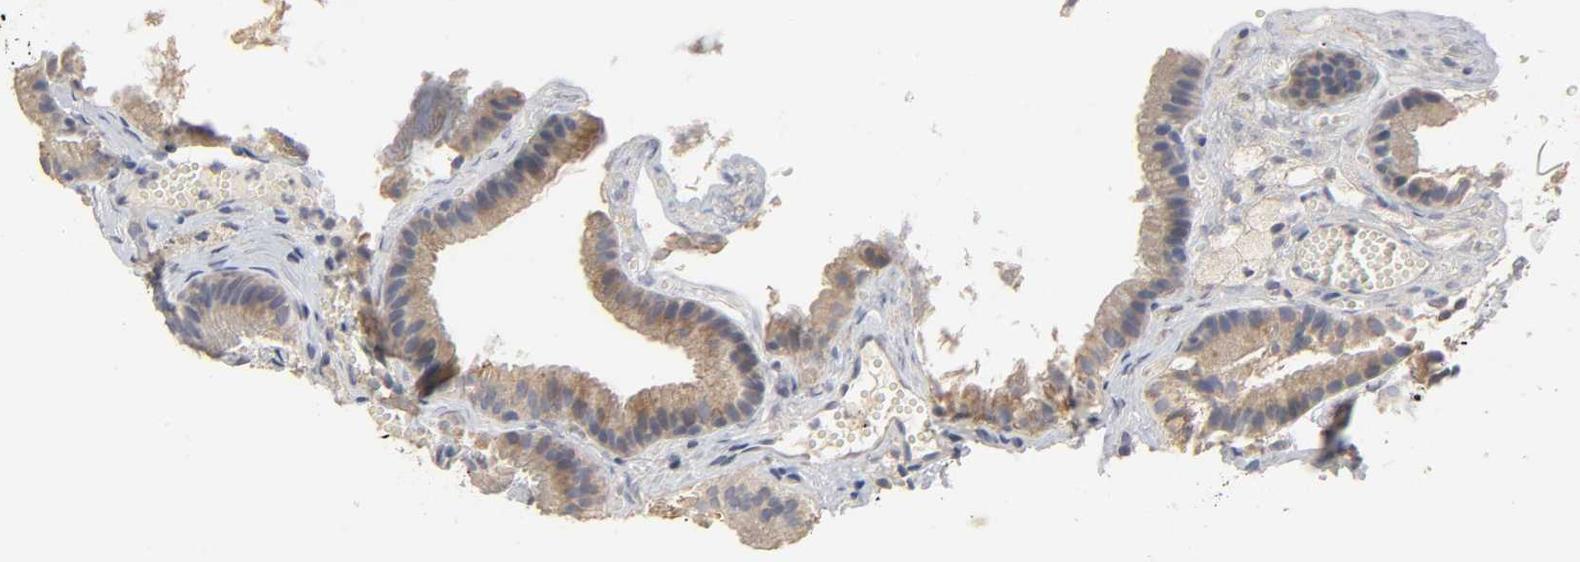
{"staining": {"intensity": "weak", "quantity": ">75%", "location": "cytoplasmic/membranous"}, "tissue": "gallbladder", "cell_type": "Glandular cells", "image_type": "normal", "snomed": [{"axis": "morphology", "description": "Normal tissue, NOS"}, {"axis": "topography", "description": "Gallbladder"}], "caption": "Glandular cells reveal low levels of weak cytoplasmic/membranous positivity in about >75% of cells in unremarkable gallbladder.", "gene": "SLC10A2", "patient": {"sex": "female", "age": 24}}